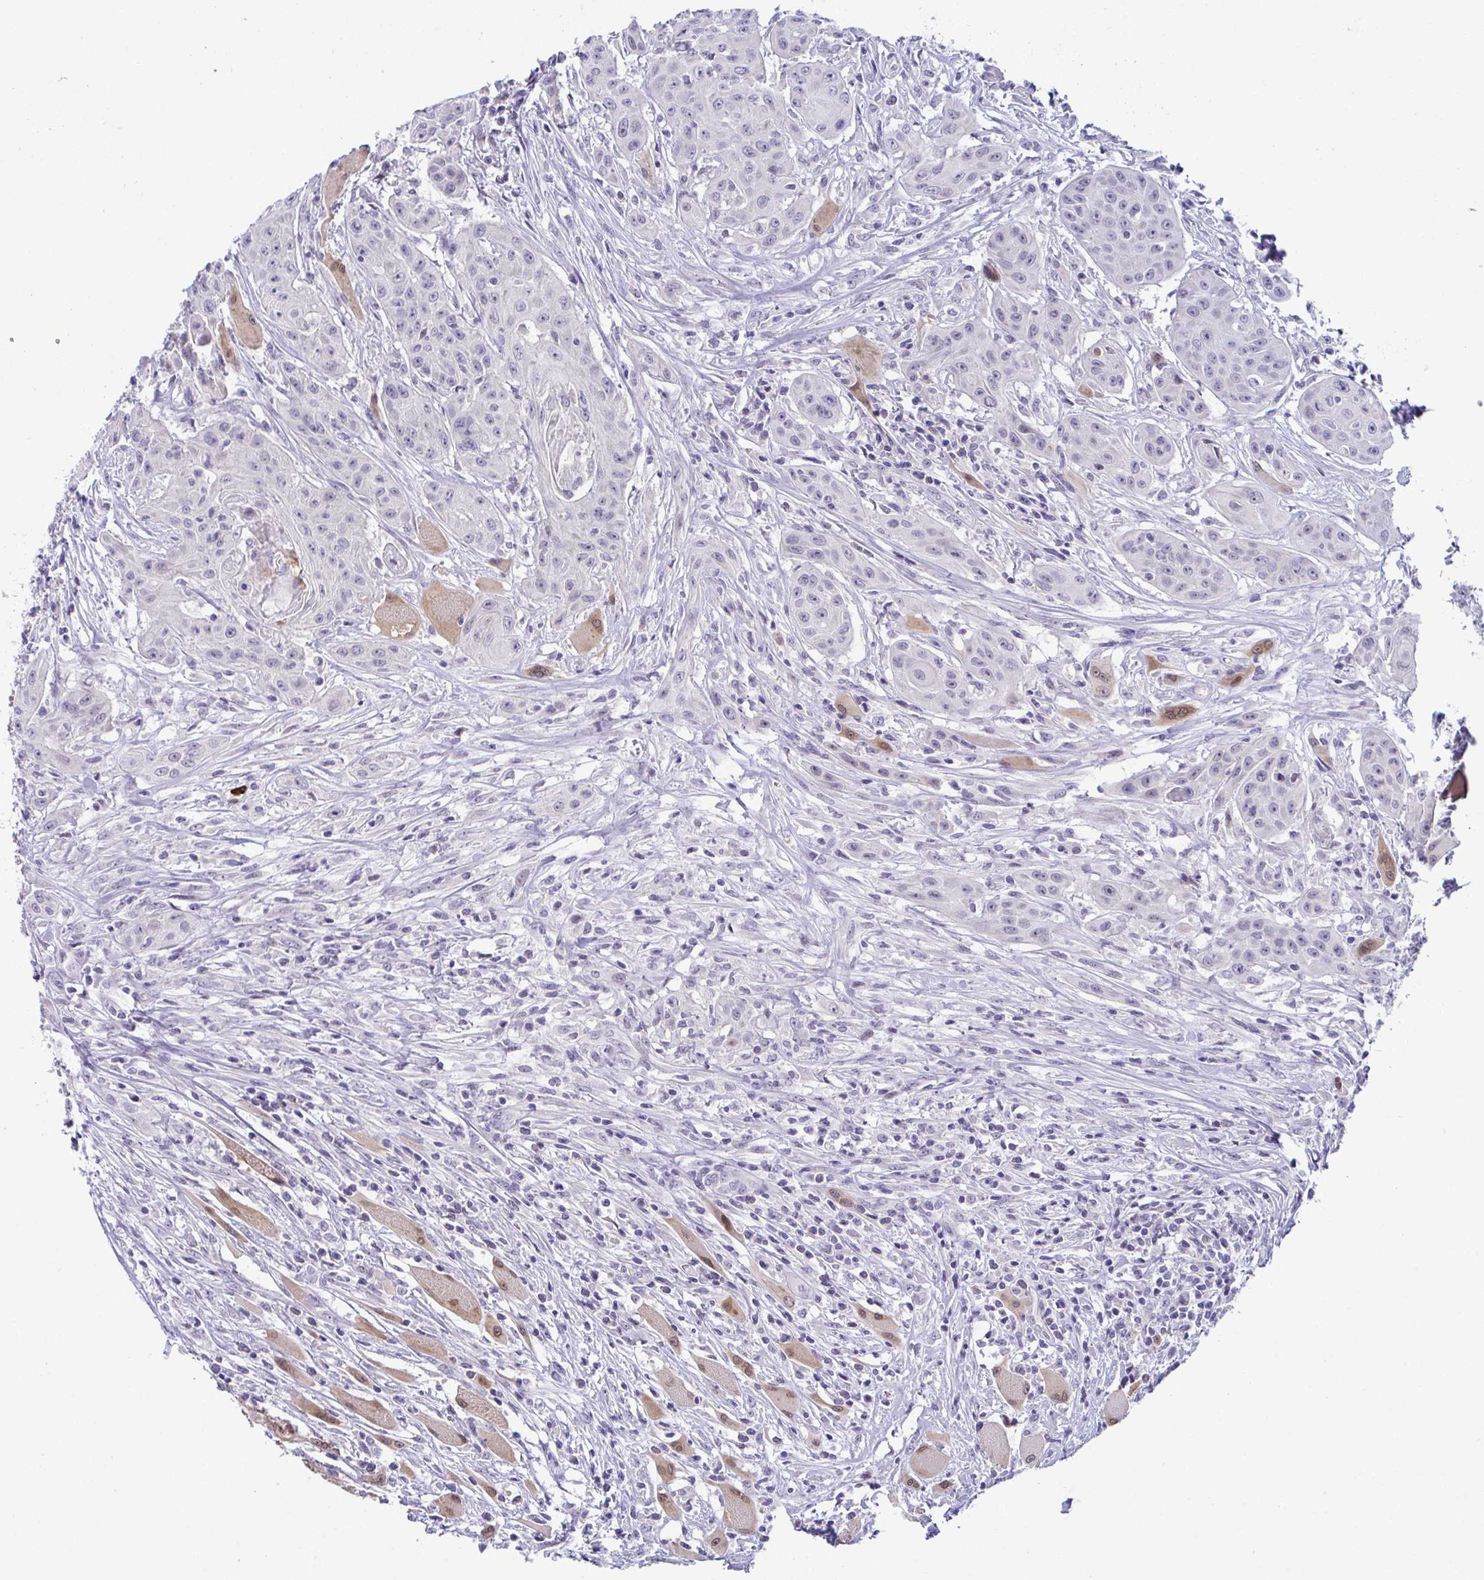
{"staining": {"intensity": "negative", "quantity": "none", "location": "none"}, "tissue": "head and neck cancer", "cell_type": "Tumor cells", "image_type": "cancer", "snomed": [{"axis": "morphology", "description": "Squamous cell carcinoma, NOS"}, {"axis": "topography", "description": "Oral tissue"}, {"axis": "topography", "description": "Head-Neck"}, {"axis": "topography", "description": "Neck, NOS"}], "caption": "Tumor cells show no significant positivity in squamous cell carcinoma (head and neck).", "gene": "USP35", "patient": {"sex": "female", "age": 55}}